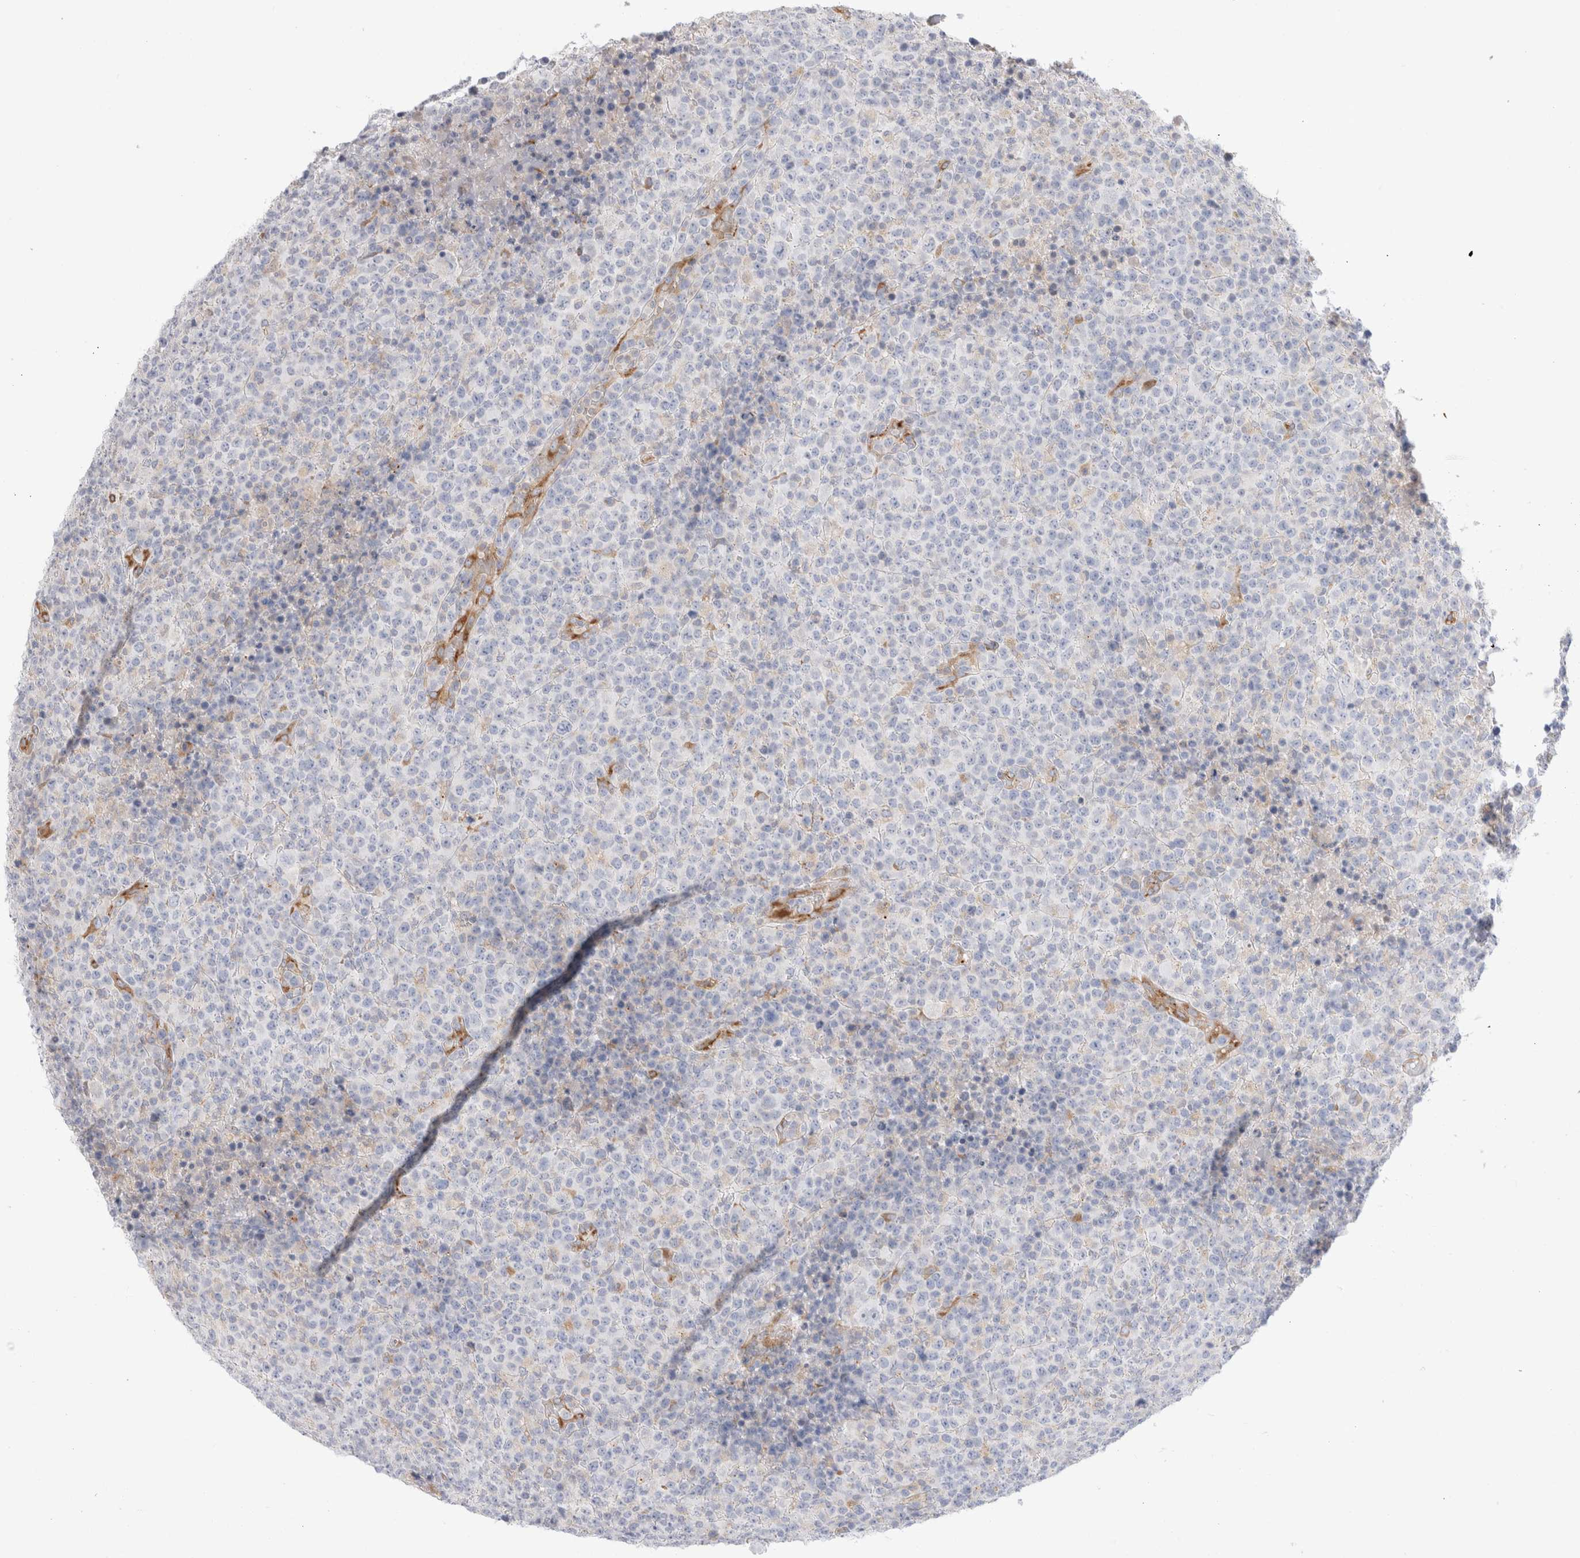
{"staining": {"intensity": "negative", "quantity": "none", "location": "none"}, "tissue": "lymphoma", "cell_type": "Tumor cells", "image_type": "cancer", "snomed": [{"axis": "morphology", "description": "Malignant lymphoma, non-Hodgkin's type, High grade"}, {"axis": "topography", "description": "Lymph node"}], "caption": "Immunohistochemical staining of lymphoma reveals no significant expression in tumor cells.", "gene": "CNPY4", "patient": {"sex": "male", "age": 13}}